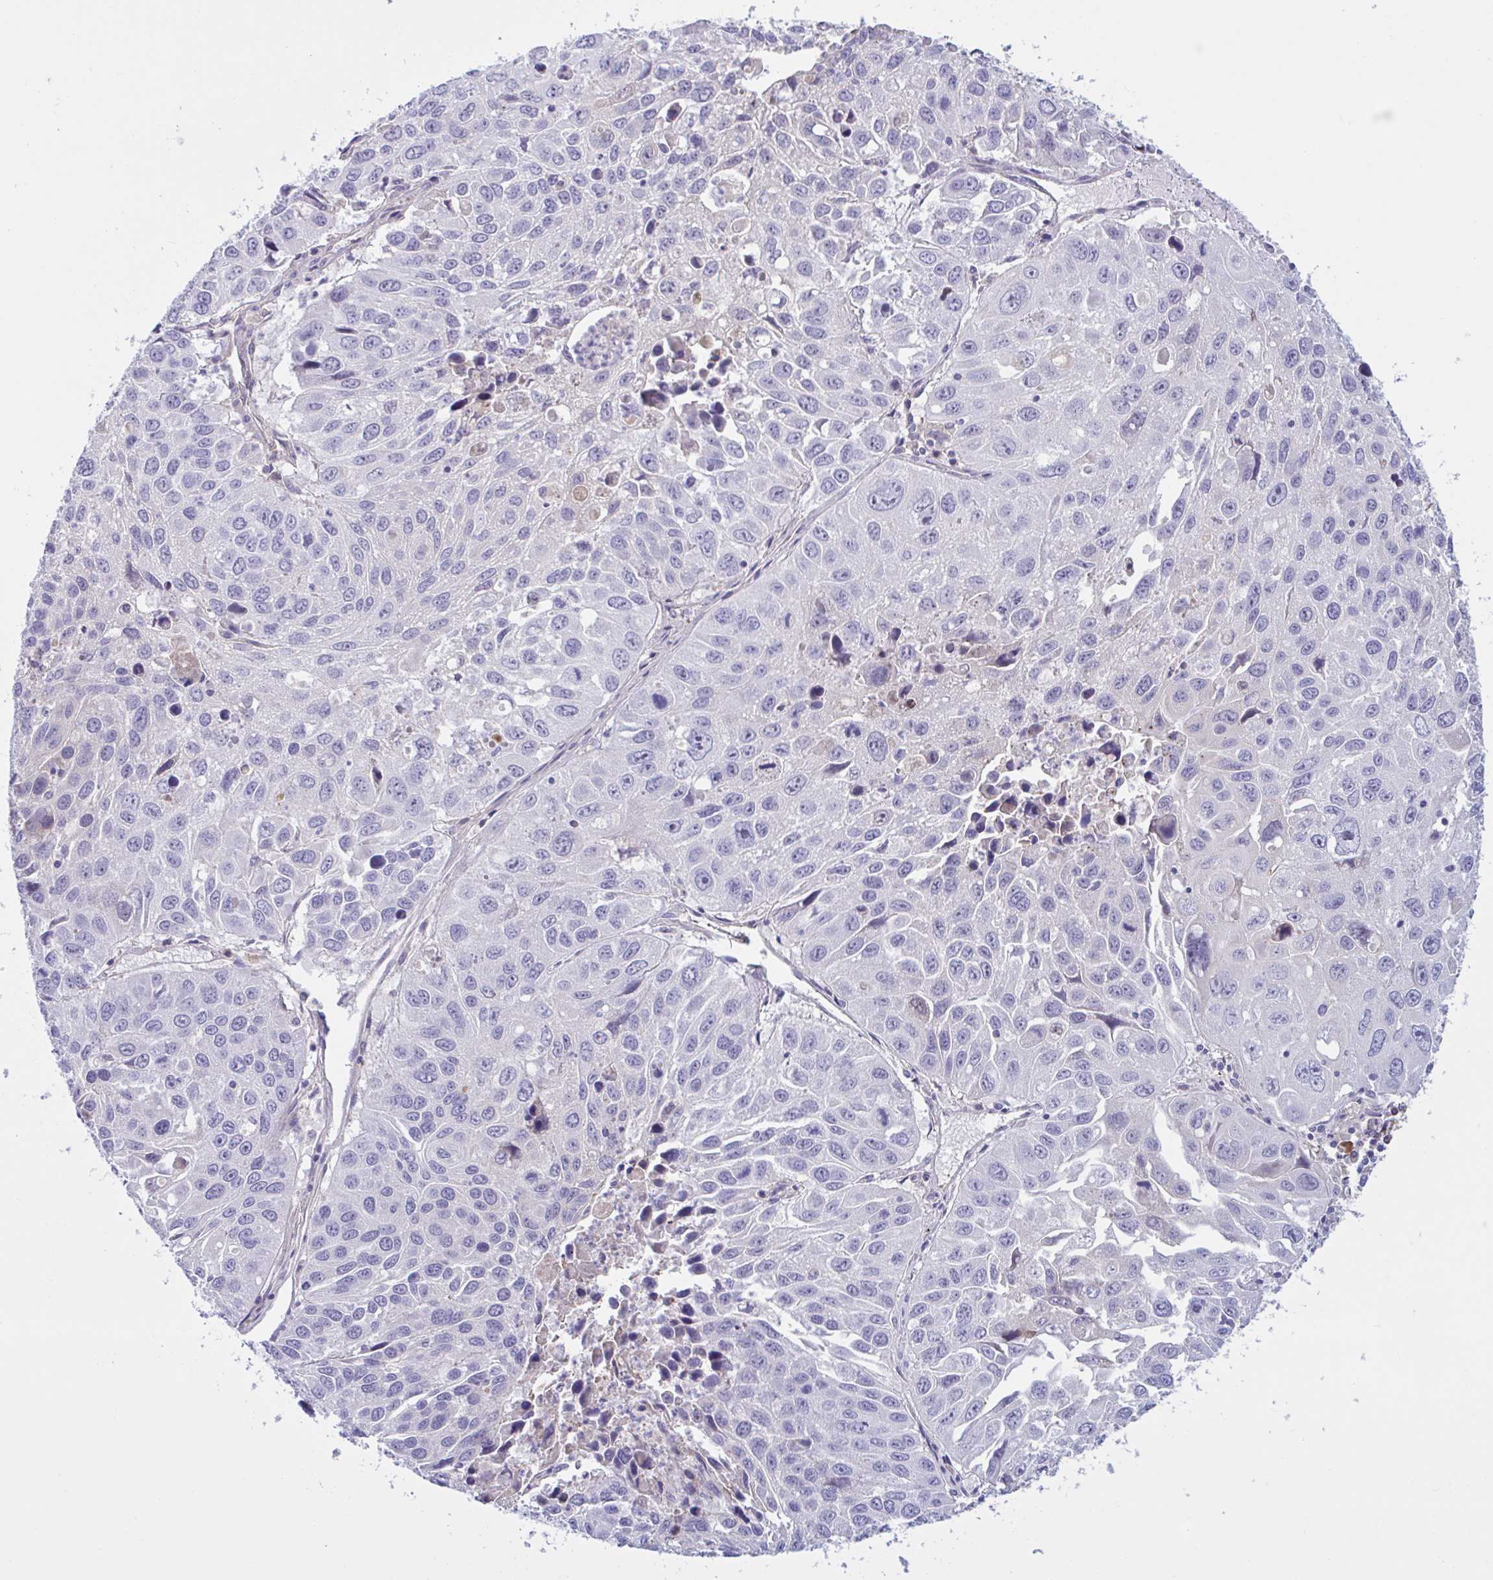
{"staining": {"intensity": "negative", "quantity": "none", "location": "none"}, "tissue": "lung cancer", "cell_type": "Tumor cells", "image_type": "cancer", "snomed": [{"axis": "morphology", "description": "Squamous cell carcinoma, NOS"}, {"axis": "topography", "description": "Lung"}], "caption": "Immunohistochemical staining of squamous cell carcinoma (lung) demonstrates no significant positivity in tumor cells.", "gene": "MS4A14", "patient": {"sex": "female", "age": 61}}